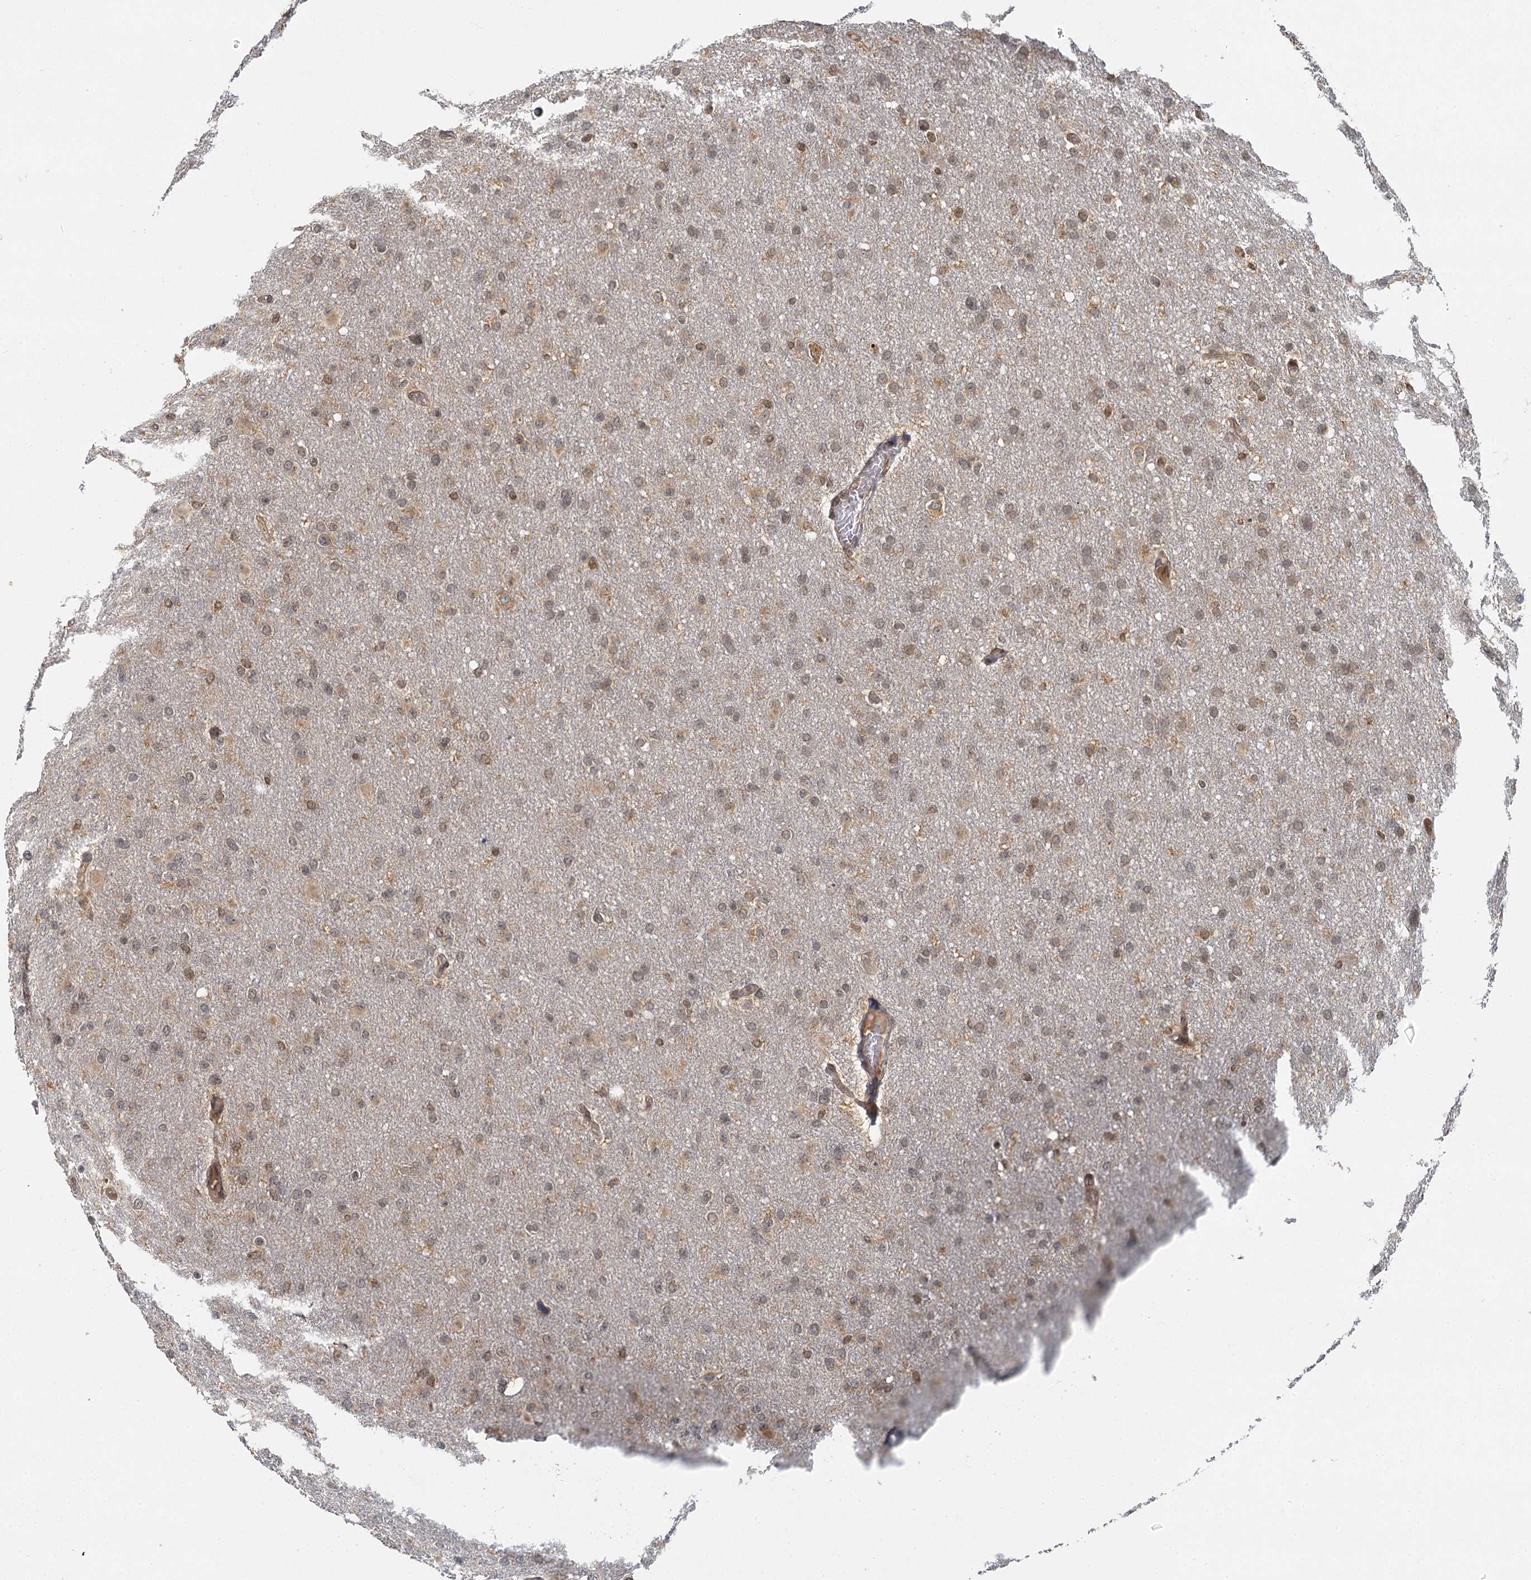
{"staining": {"intensity": "weak", "quantity": "<25%", "location": "cytoplasmic/membranous"}, "tissue": "glioma", "cell_type": "Tumor cells", "image_type": "cancer", "snomed": [{"axis": "morphology", "description": "Glioma, malignant, High grade"}, {"axis": "topography", "description": "Cerebral cortex"}], "caption": "Immunohistochemistry (IHC) photomicrograph of neoplastic tissue: human malignant glioma (high-grade) stained with DAB shows no significant protein positivity in tumor cells.", "gene": "ZNF549", "patient": {"sex": "female", "age": 36}}